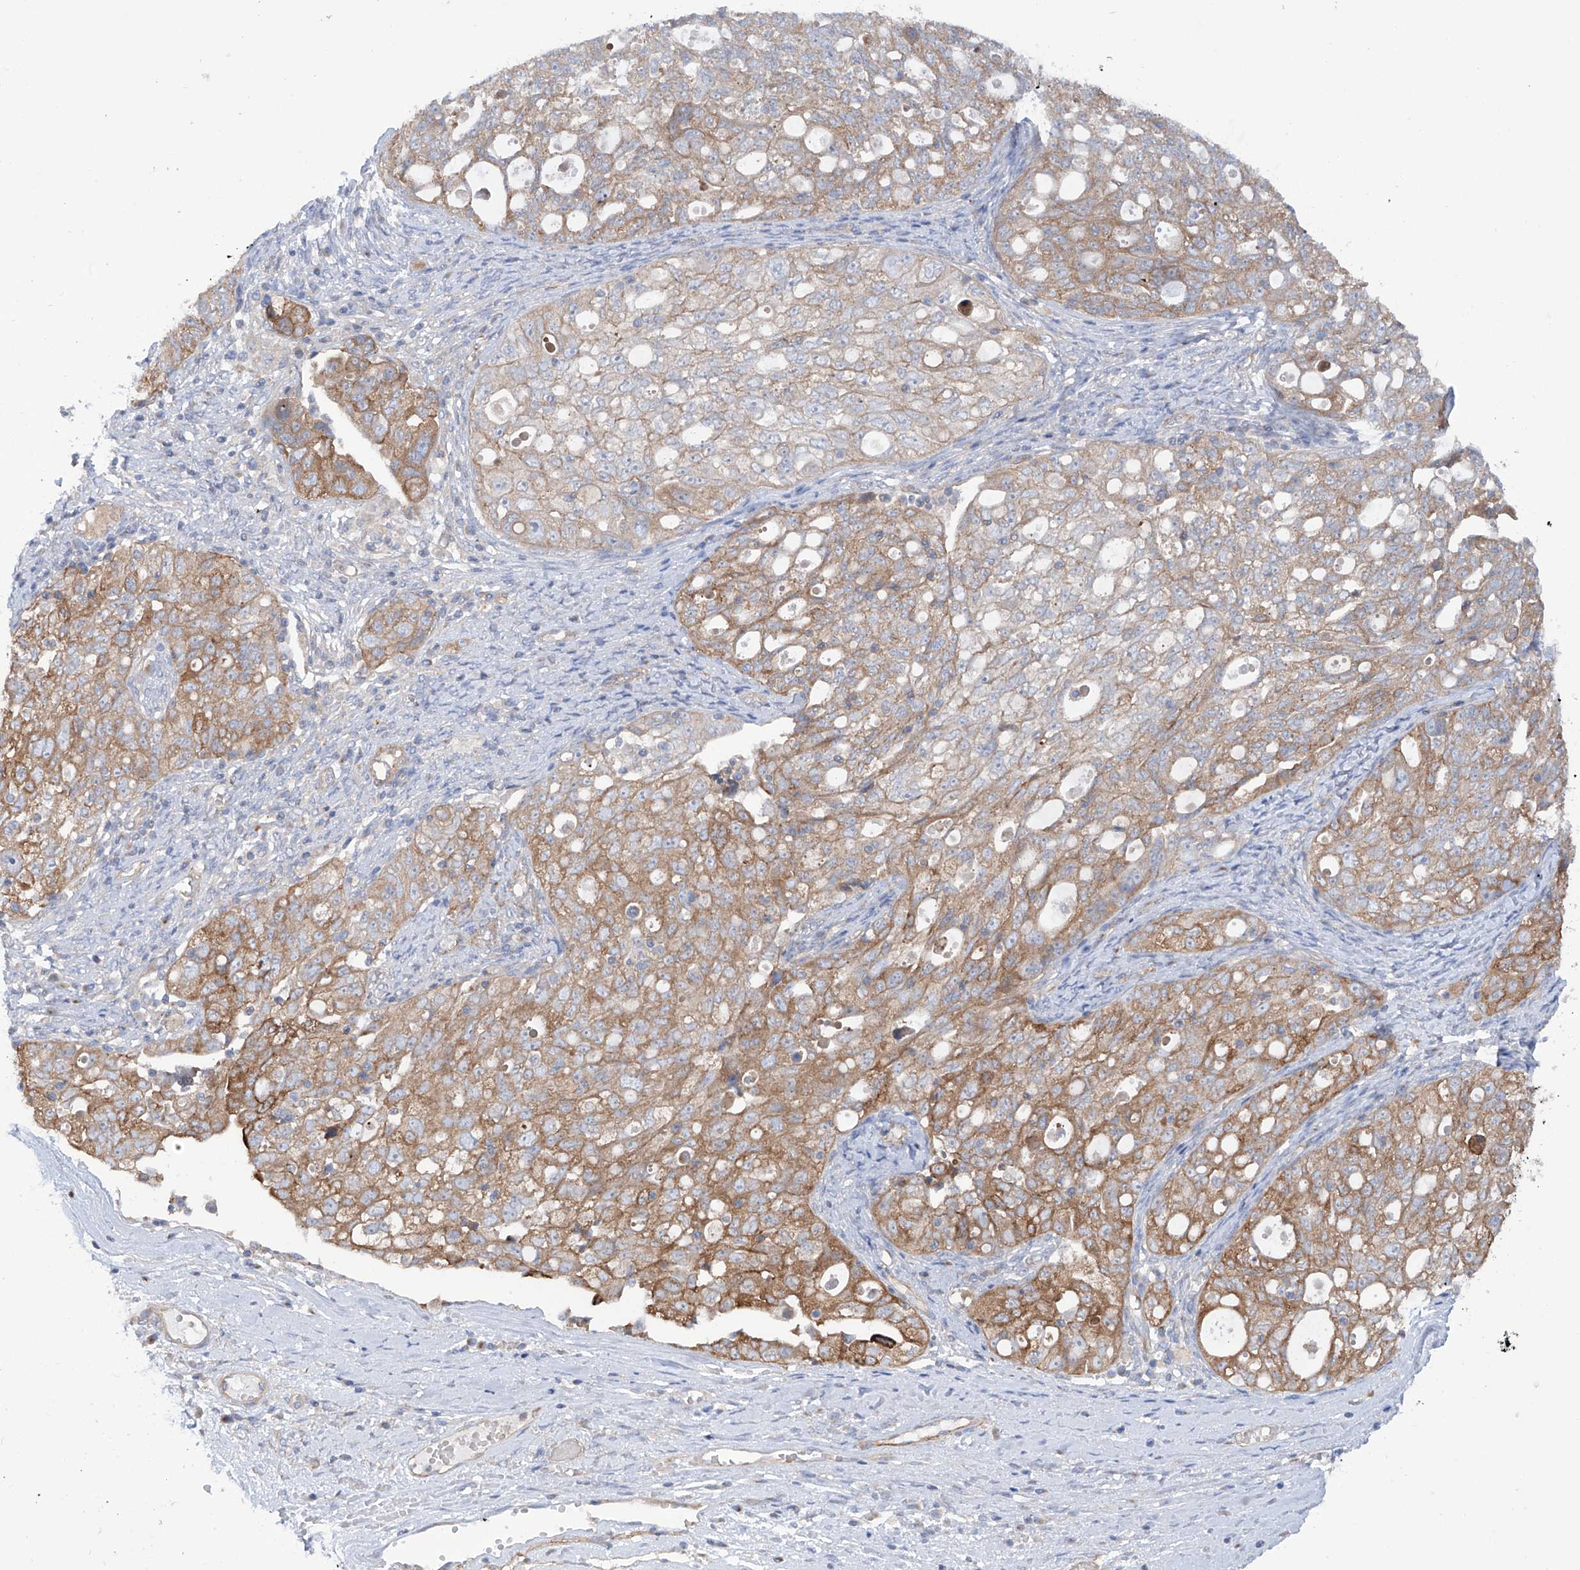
{"staining": {"intensity": "moderate", "quantity": ">75%", "location": "cytoplasmic/membranous"}, "tissue": "ovarian cancer", "cell_type": "Tumor cells", "image_type": "cancer", "snomed": [{"axis": "morphology", "description": "Carcinoma, NOS"}, {"axis": "morphology", "description": "Cystadenocarcinoma, serous, NOS"}, {"axis": "topography", "description": "Ovary"}], "caption": "Serous cystadenocarcinoma (ovarian) stained for a protein exhibits moderate cytoplasmic/membranous positivity in tumor cells.", "gene": "TMEM209", "patient": {"sex": "female", "age": 69}}